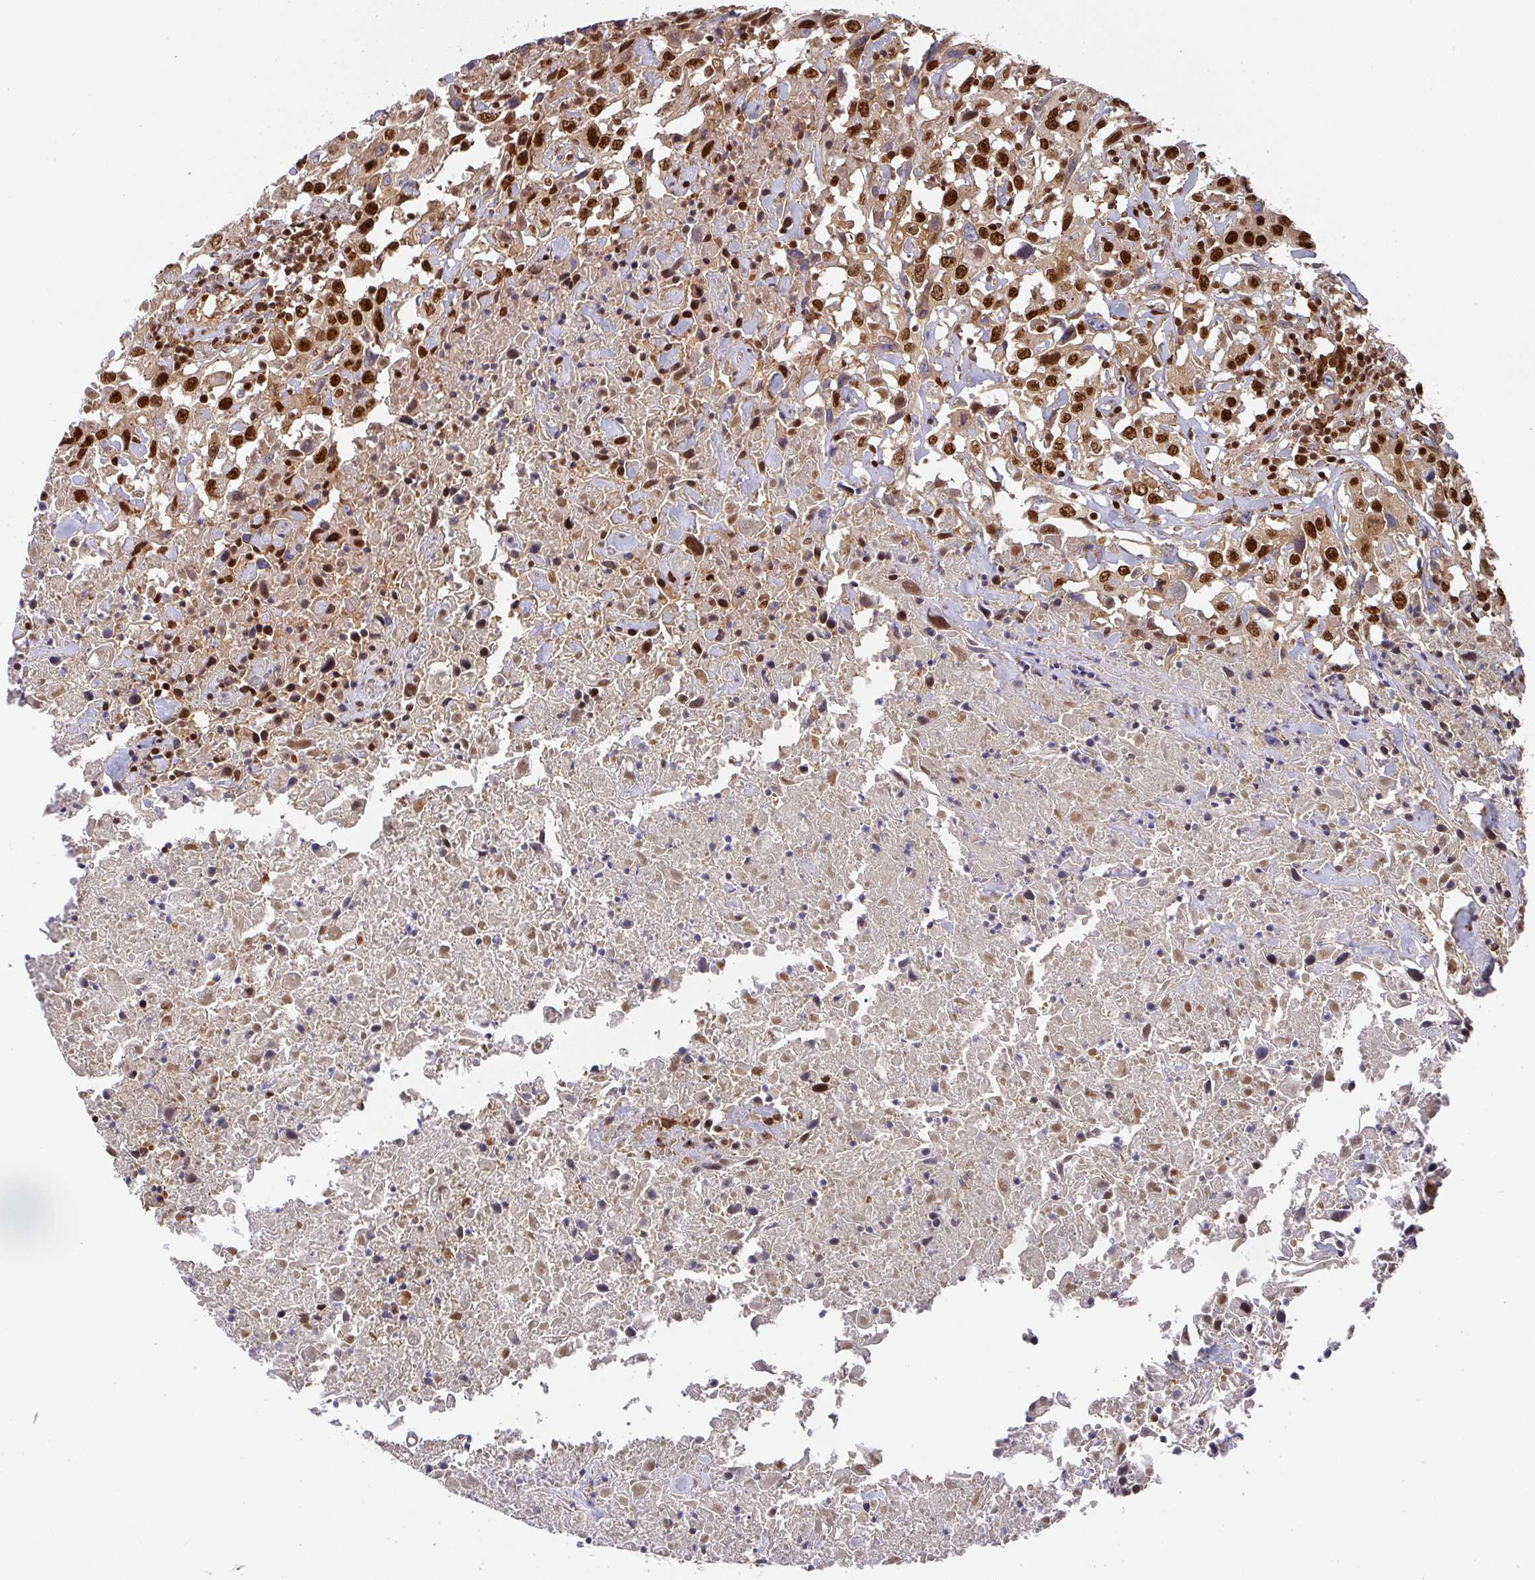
{"staining": {"intensity": "strong", "quantity": ">75%", "location": "nuclear"}, "tissue": "urothelial cancer", "cell_type": "Tumor cells", "image_type": "cancer", "snomed": [{"axis": "morphology", "description": "Urothelial carcinoma, High grade"}, {"axis": "topography", "description": "Urinary bladder"}], "caption": "A high amount of strong nuclear expression is identified in approximately >75% of tumor cells in urothelial cancer tissue. The protein of interest is stained brown, and the nuclei are stained in blue (DAB (3,3'-diaminobenzidine) IHC with brightfield microscopy, high magnification).", "gene": "DIDO1", "patient": {"sex": "male", "age": 61}}